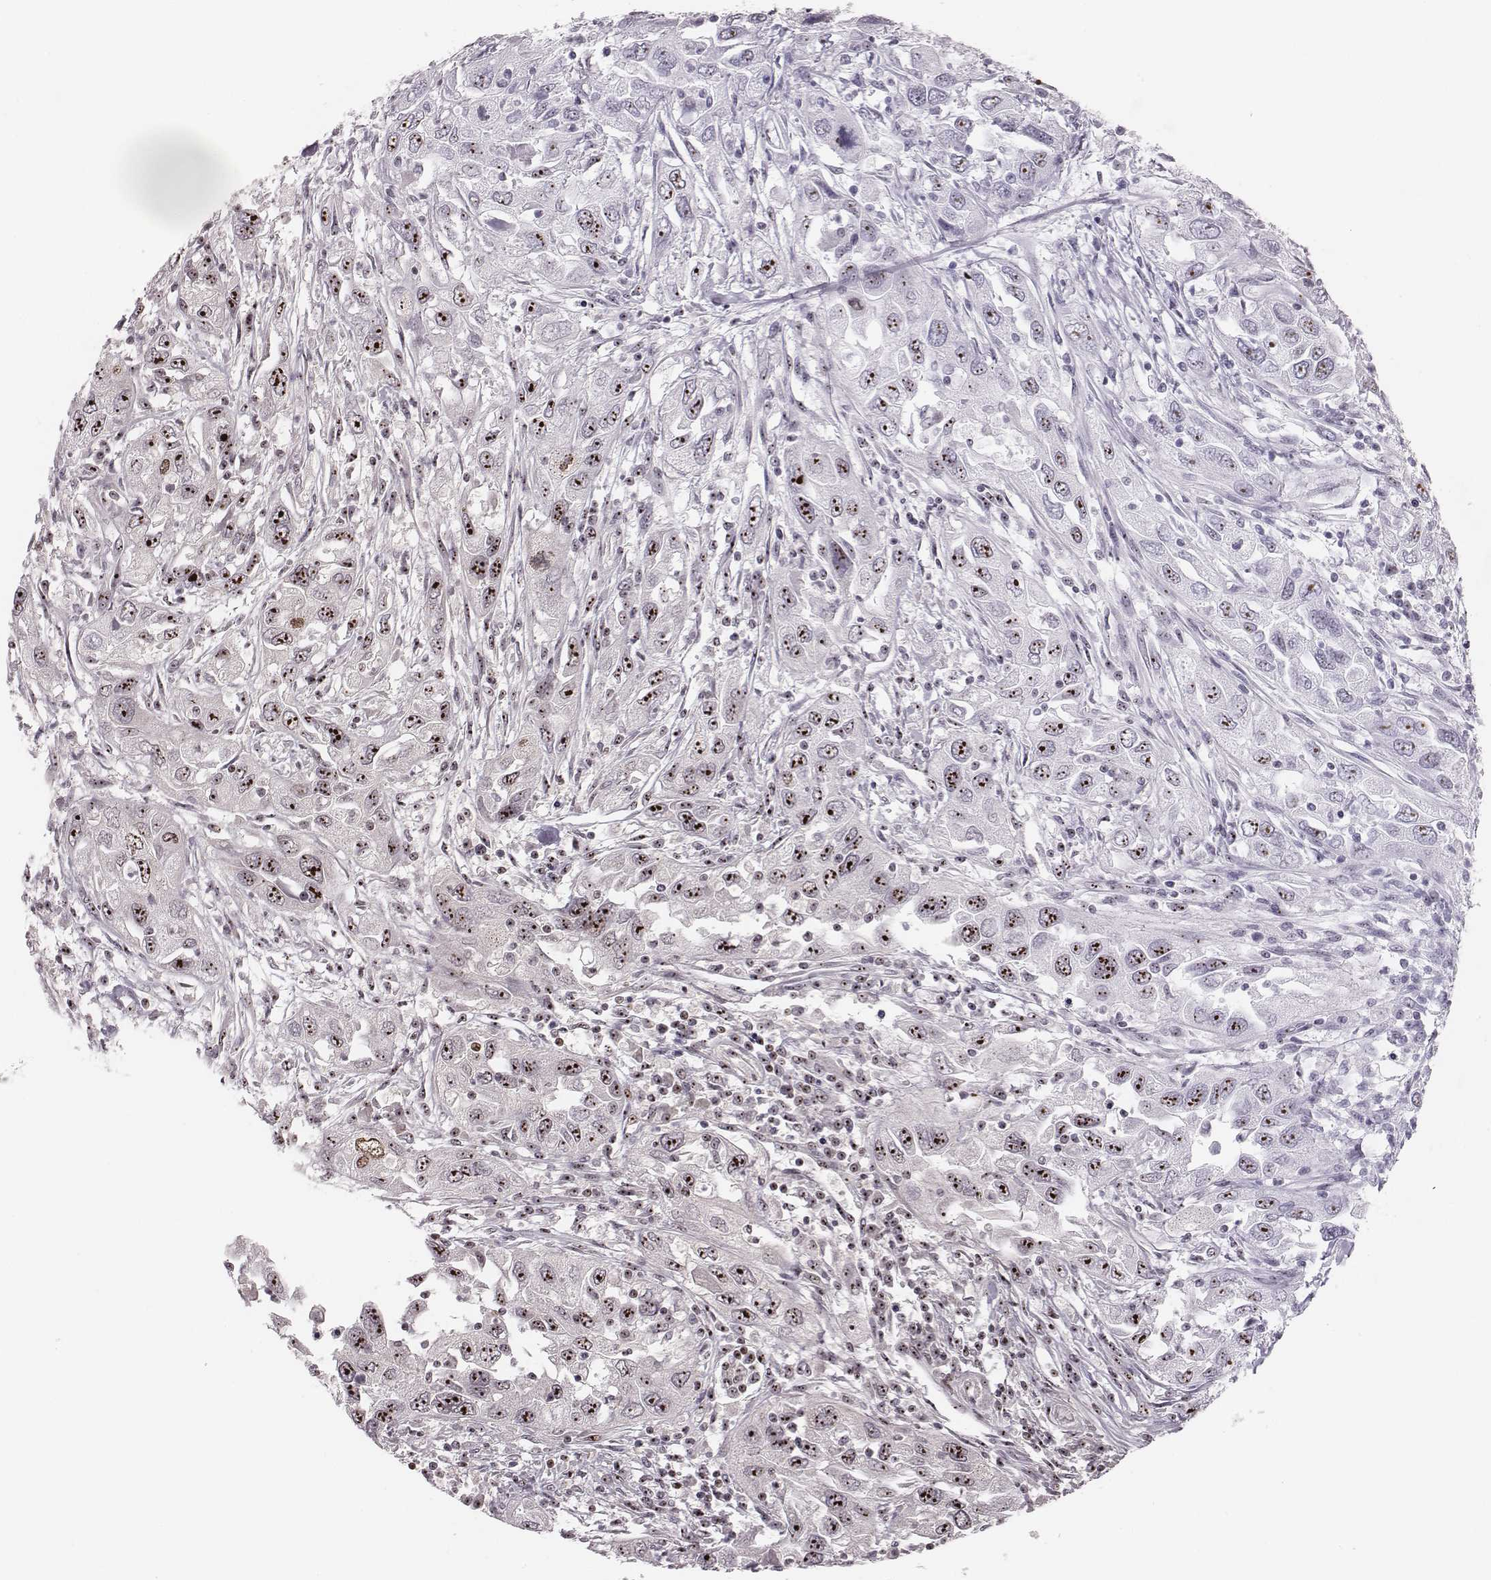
{"staining": {"intensity": "moderate", "quantity": "25%-75%", "location": "nuclear"}, "tissue": "urothelial cancer", "cell_type": "Tumor cells", "image_type": "cancer", "snomed": [{"axis": "morphology", "description": "Urothelial carcinoma, High grade"}, {"axis": "topography", "description": "Urinary bladder"}], "caption": "Immunohistochemical staining of high-grade urothelial carcinoma reveals medium levels of moderate nuclear staining in approximately 25%-75% of tumor cells.", "gene": "NOP56", "patient": {"sex": "male", "age": 76}}